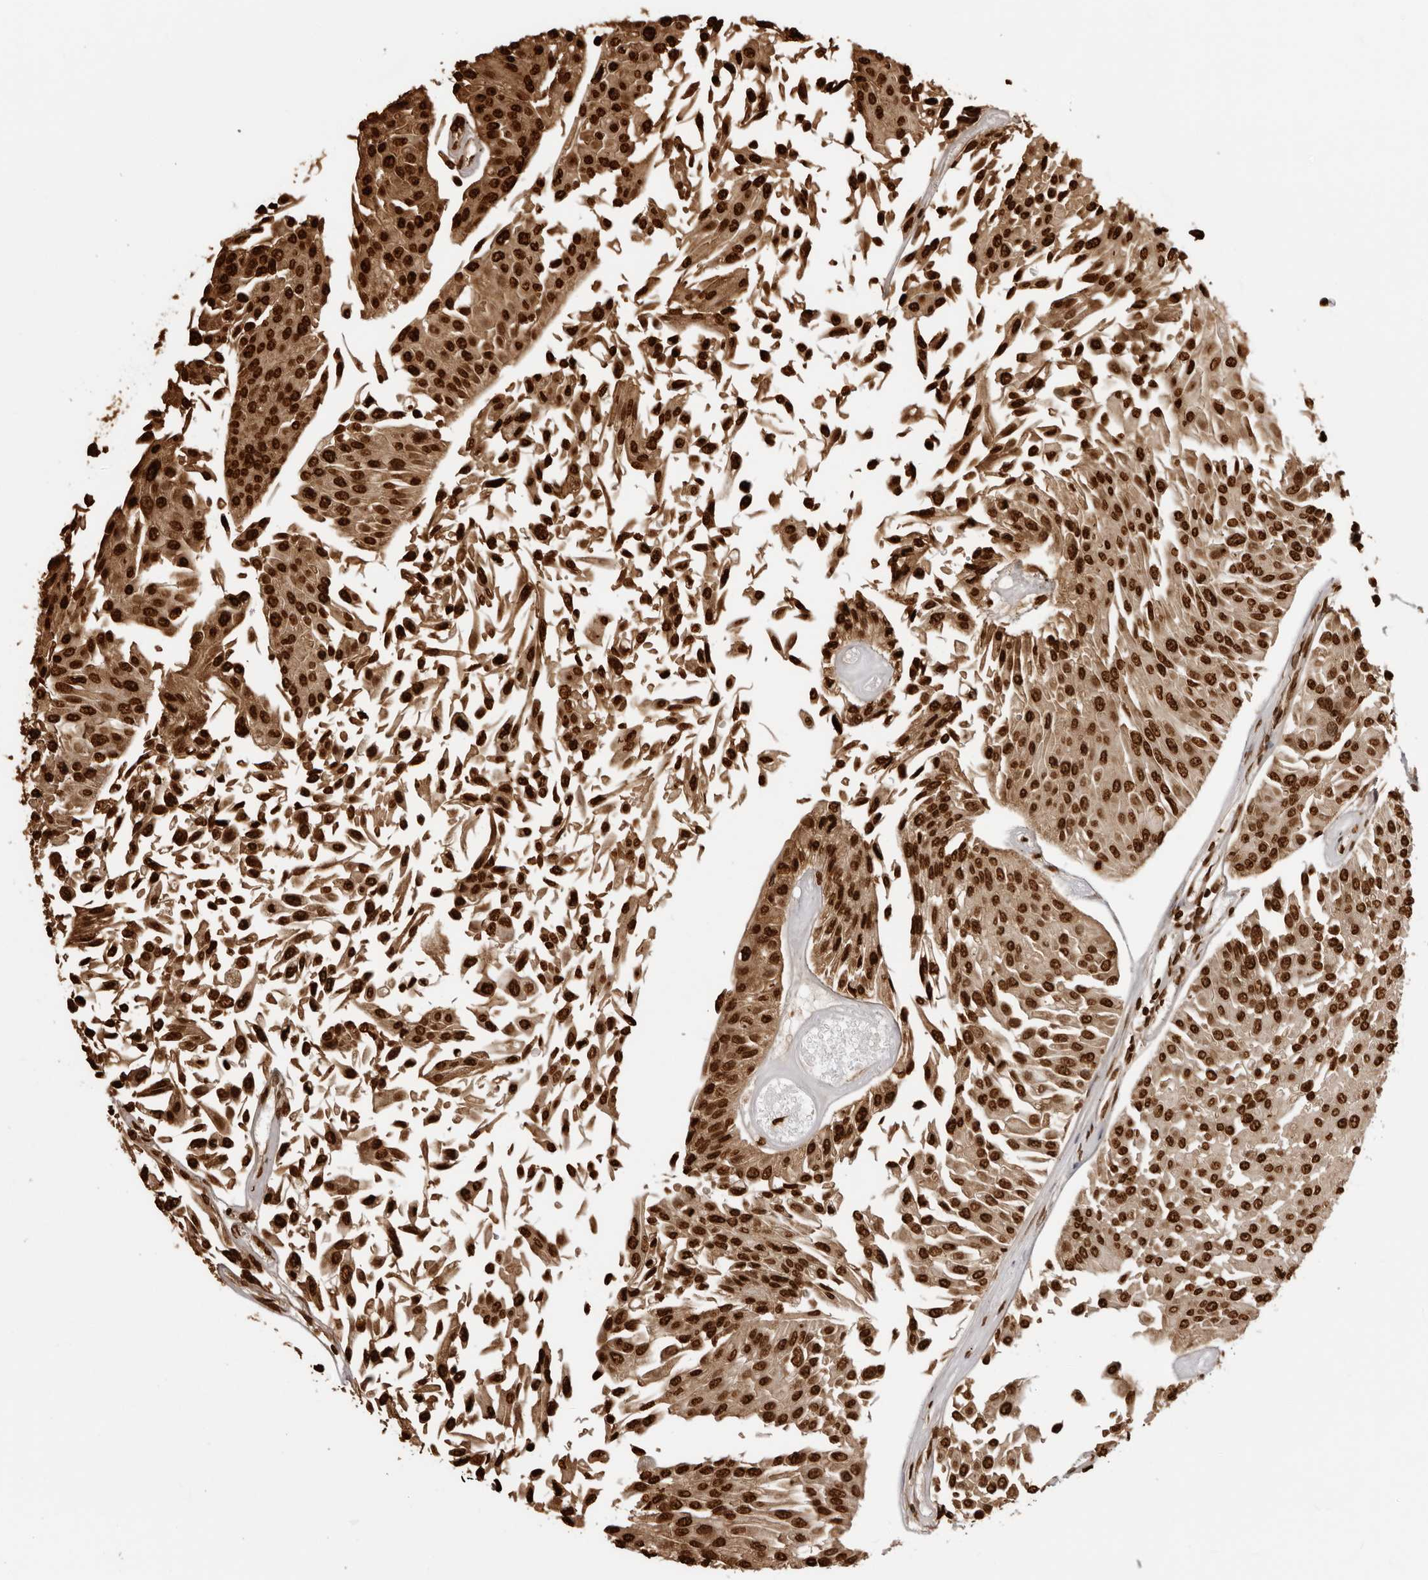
{"staining": {"intensity": "strong", "quantity": ">75%", "location": "cytoplasmic/membranous,nuclear"}, "tissue": "urothelial cancer", "cell_type": "Tumor cells", "image_type": "cancer", "snomed": [{"axis": "morphology", "description": "Urothelial carcinoma, Low grade"}, {"axis": "topography", "description": "Urinary bladder"}], "caption": "Immunohistochemistry (IHC) (DAB (3,3'-diaminobenzidine)) staining of human urothelial cancer reveals strong cytoplasmic/membranous and nuclear protein expression in approximately >75% of tumor cells. Ihc stains the protein in brown and the nuclei are stained blue.", "gene": "ZFP91", "patient": {"sex": "male", "age": 67}}